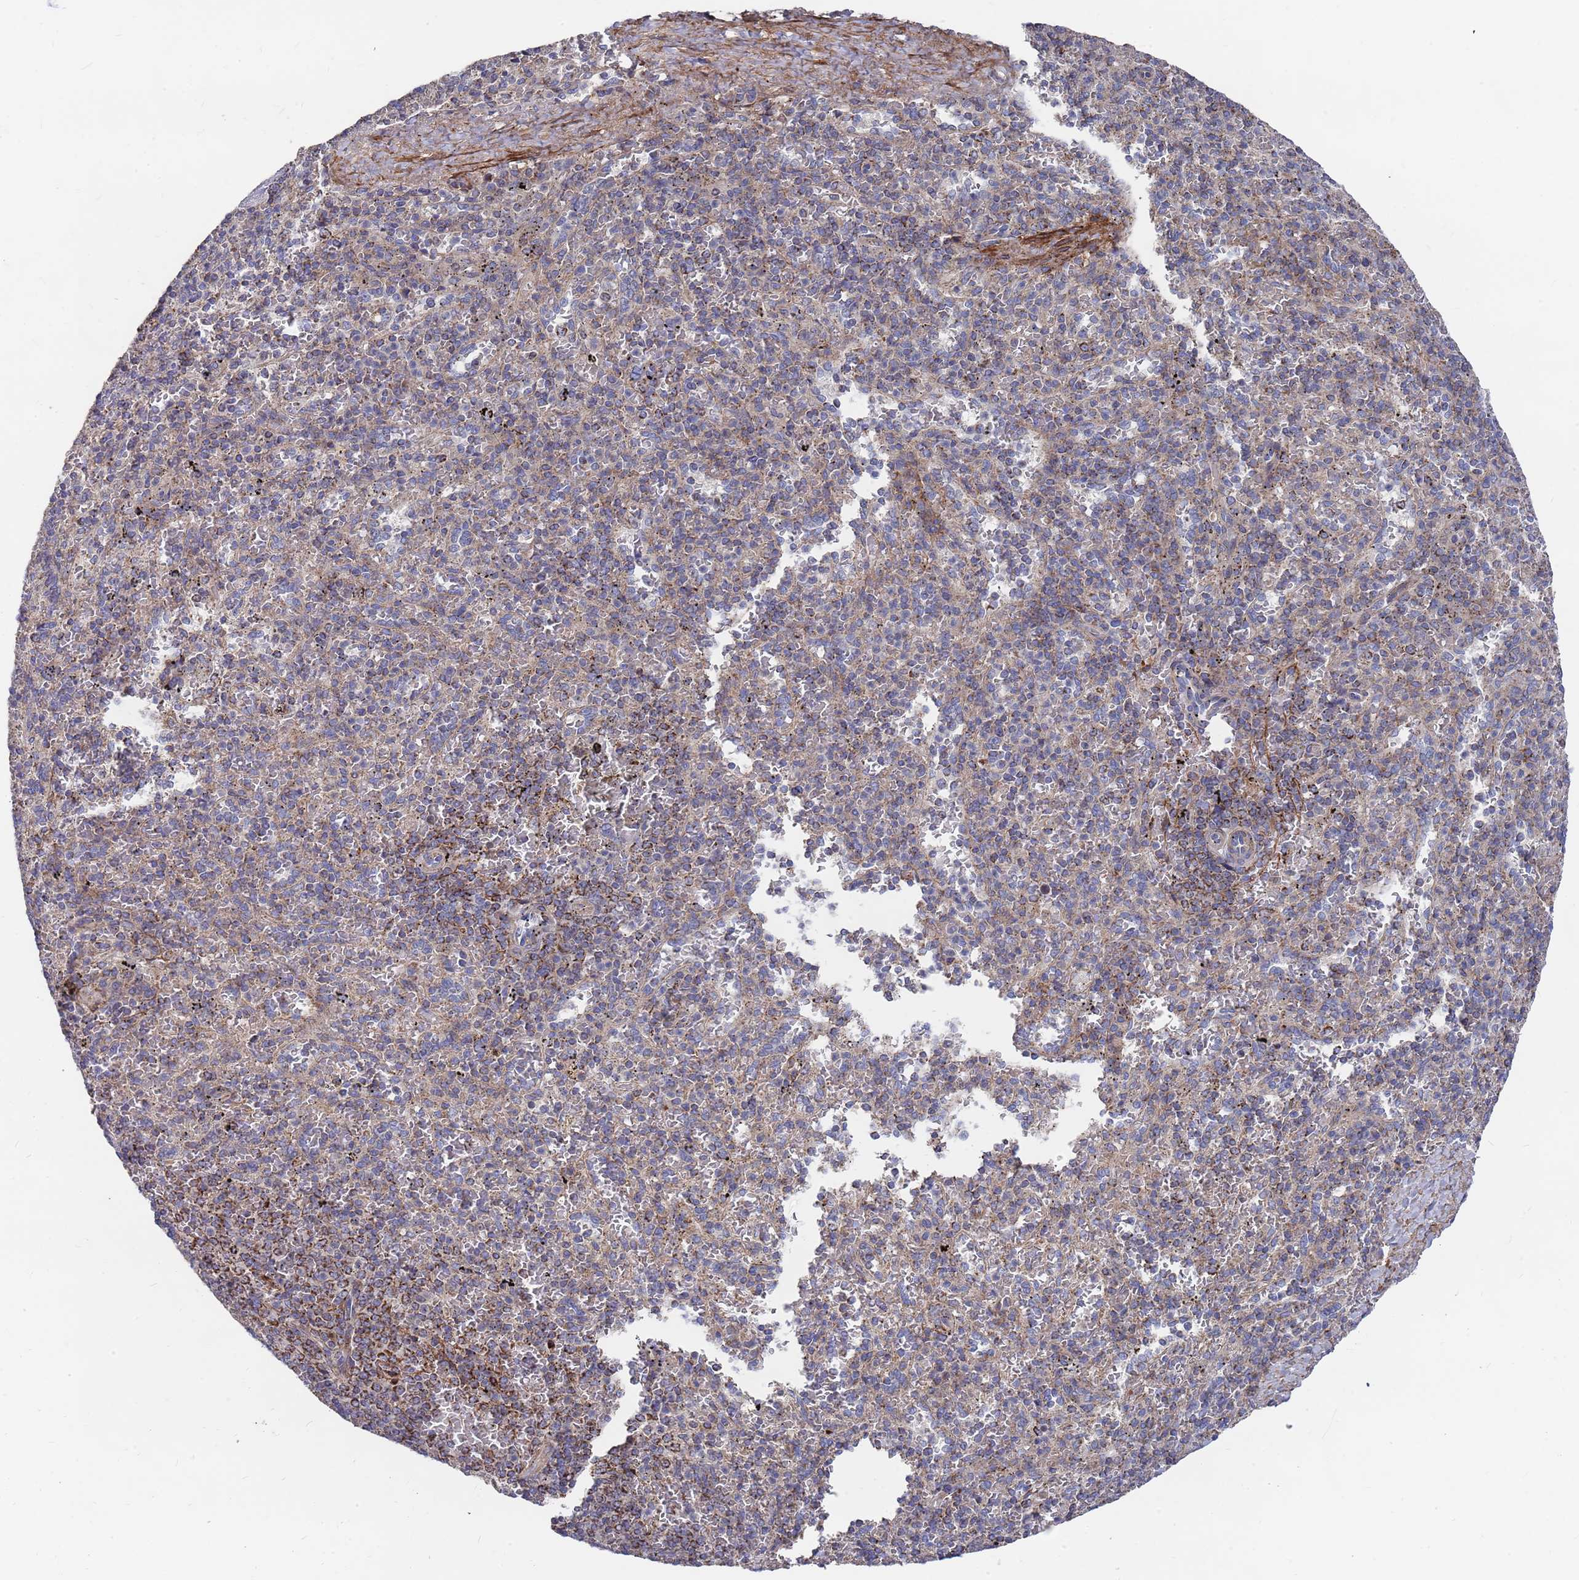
{"staining": {"intensity": "moderate", "quantity": "<25%", "location": "cytoplasmic/membranous"}, "tissue": "spleen", "cell_type": "Cells in red pulp", "image_type": "normal", "snomed": [{"axis": "morphology", "description": "Normal tissue, NOS"}, {"axis": "topography", "description": "Spleen"}], "caption": "Brown immunohistochemical staining in benign human spleen demonstrates moderate cytoplasmic/membranous expression in about <25% of cells in red pulp. (IHC, brightfield microscopy, high magnification).", "gene": "WDFY3", "patient": {"sex": "male", "age": 82}}